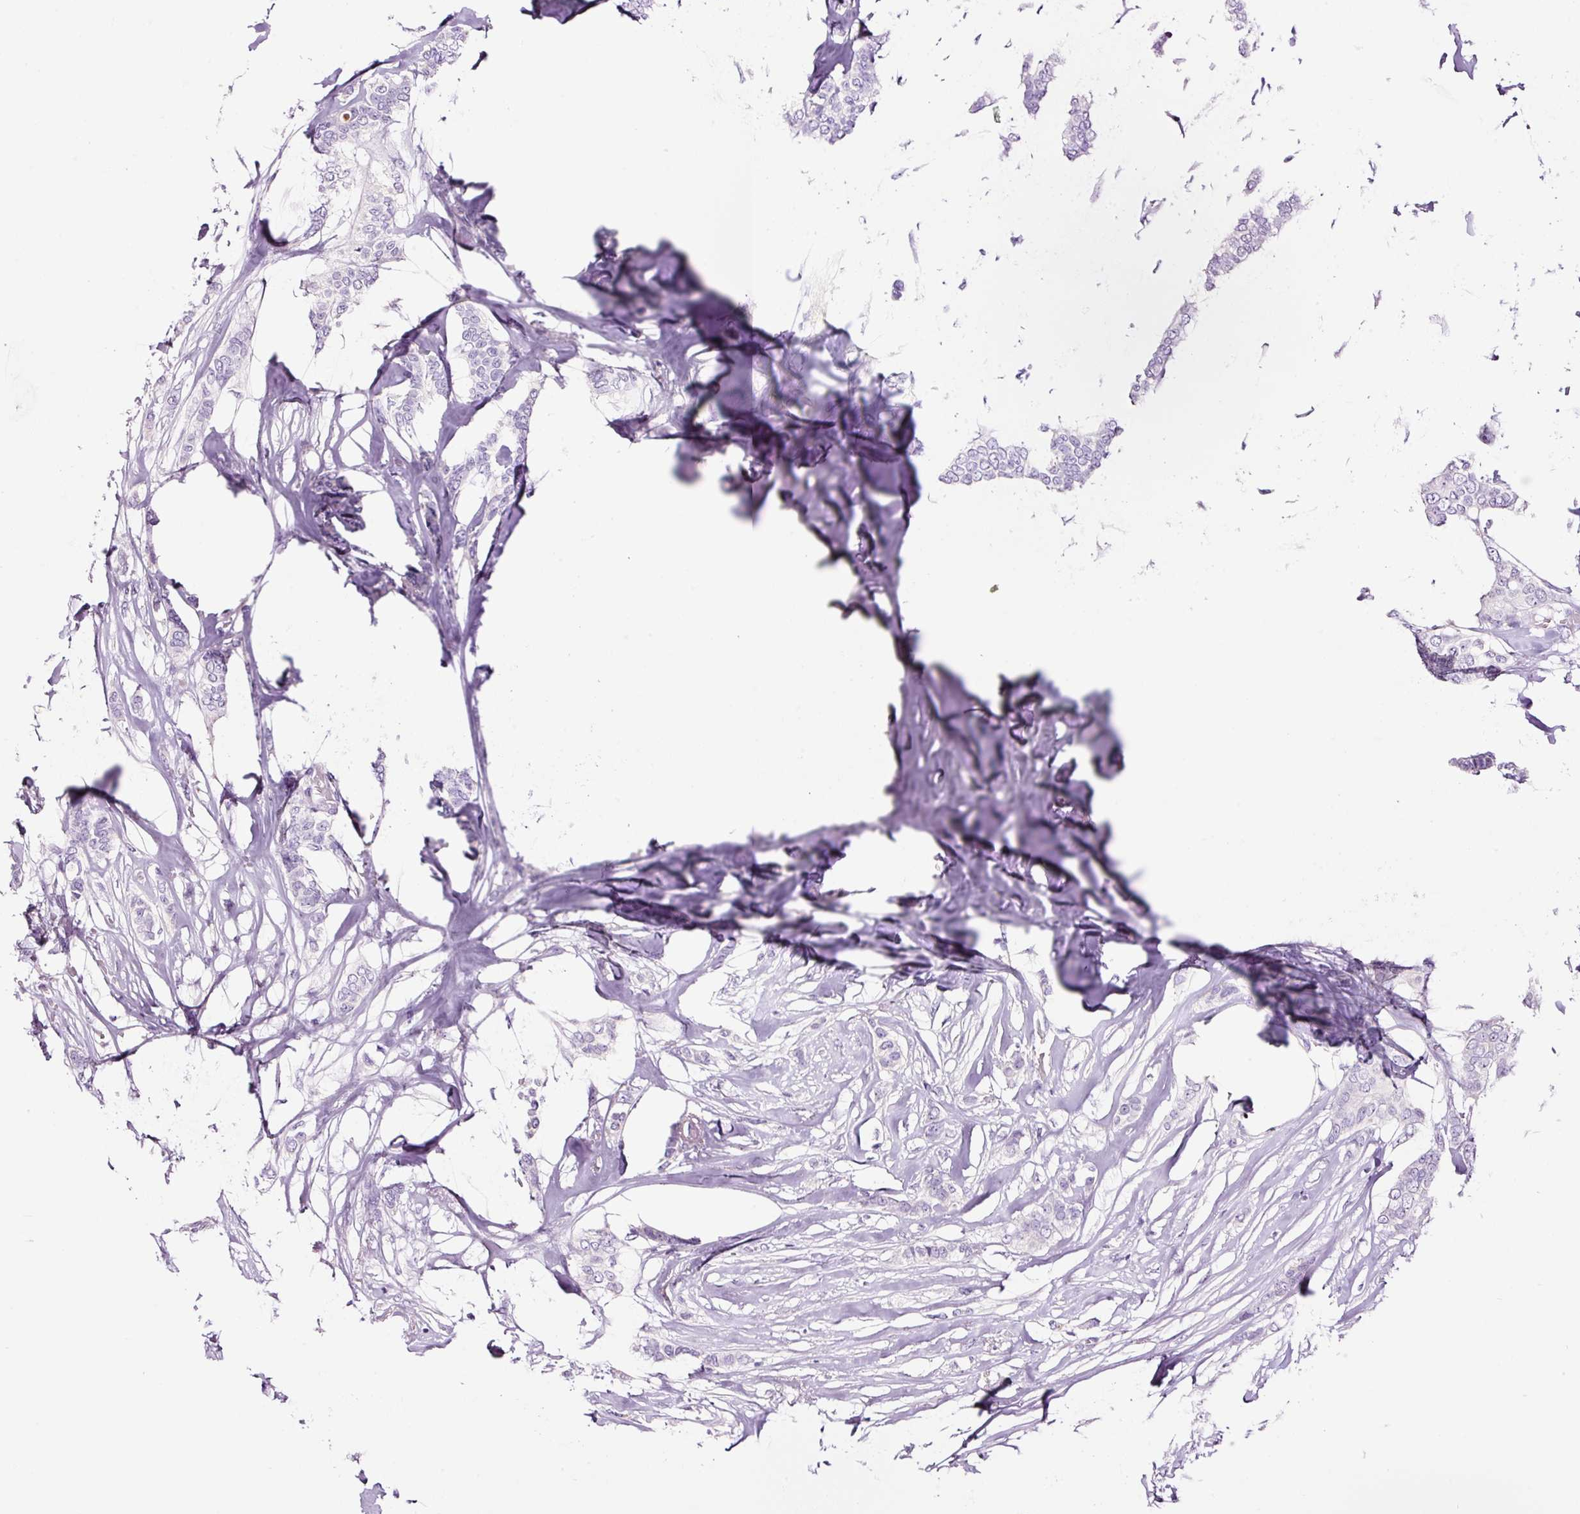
{"staining": {"intensity": "negative", "quantity": "none", "location": "none"}, "tissue": "breast cancer", "cell_type": "Tumor cells", "image_type": "cancer", "snomed": [{"axis": "morphology", "description": "Duct carcinoma"}, {"axis": "topography", "description": "Breast"}], "caption": "DAB immunohistochemical staining of human invasive ductal carcinoma (breast) exhibits no significant positivity in tumor cells.", "gene": "PAM", "patient": {"sex": "female", "age": 72}}